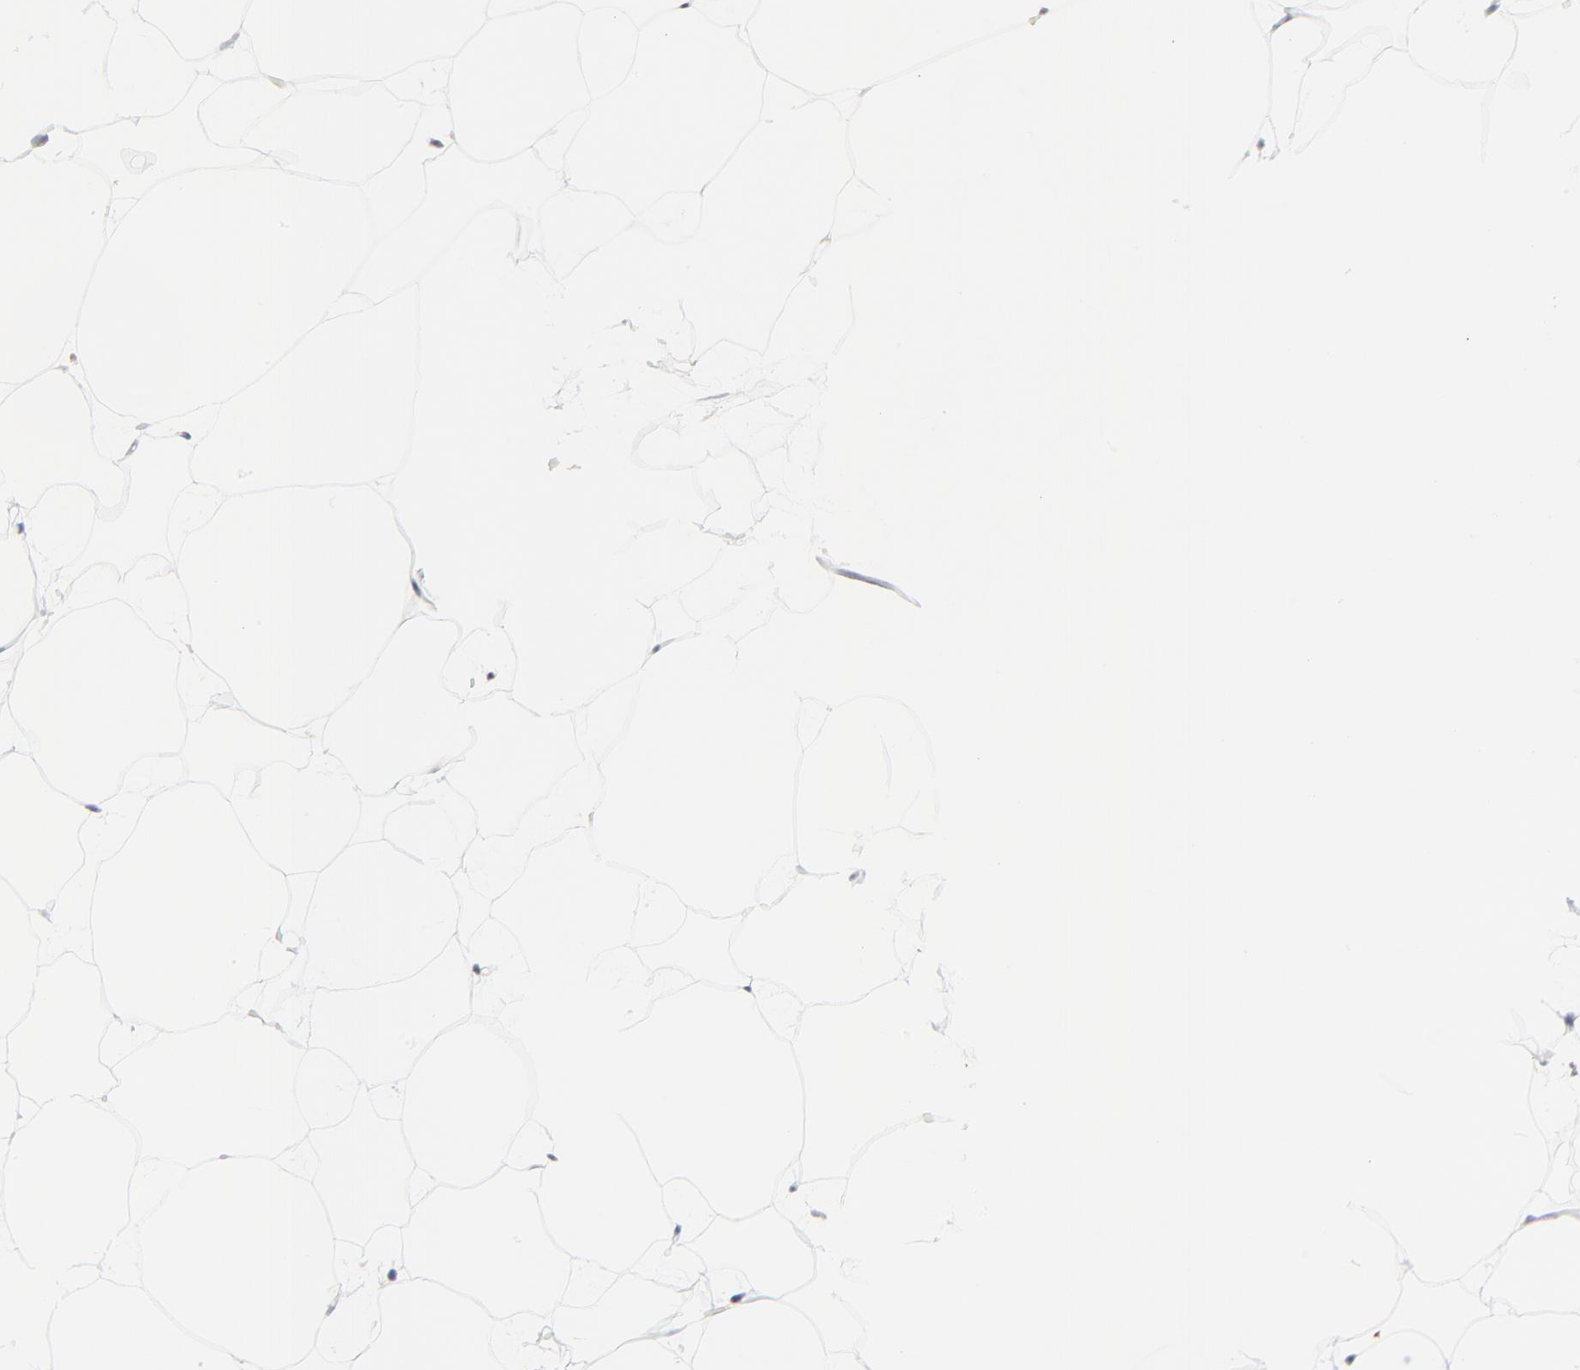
{"staining": {"intensity": "negative", "quantity": "none", "location": "none"}, "tissue": "adipose tissue", "cell_type": "Adipocytes", "image_type": "normal", "snomed": [{"axis": "morphology", "description": "Normal tissue, NOS"}, {"axis": "morphology", "description": "Duct carcinoma"}, {"axis": "topography", "description": "Breast"}, {"axis": "topography", "description": "Adipose tissue"}], "caption": "This is a photomicrograph of IHC staining of unremarkable adipose tissue, which shows no staining in adipocytes.", "gene": "ZNF589", "patient": {"sex": "female", "age": 37}}